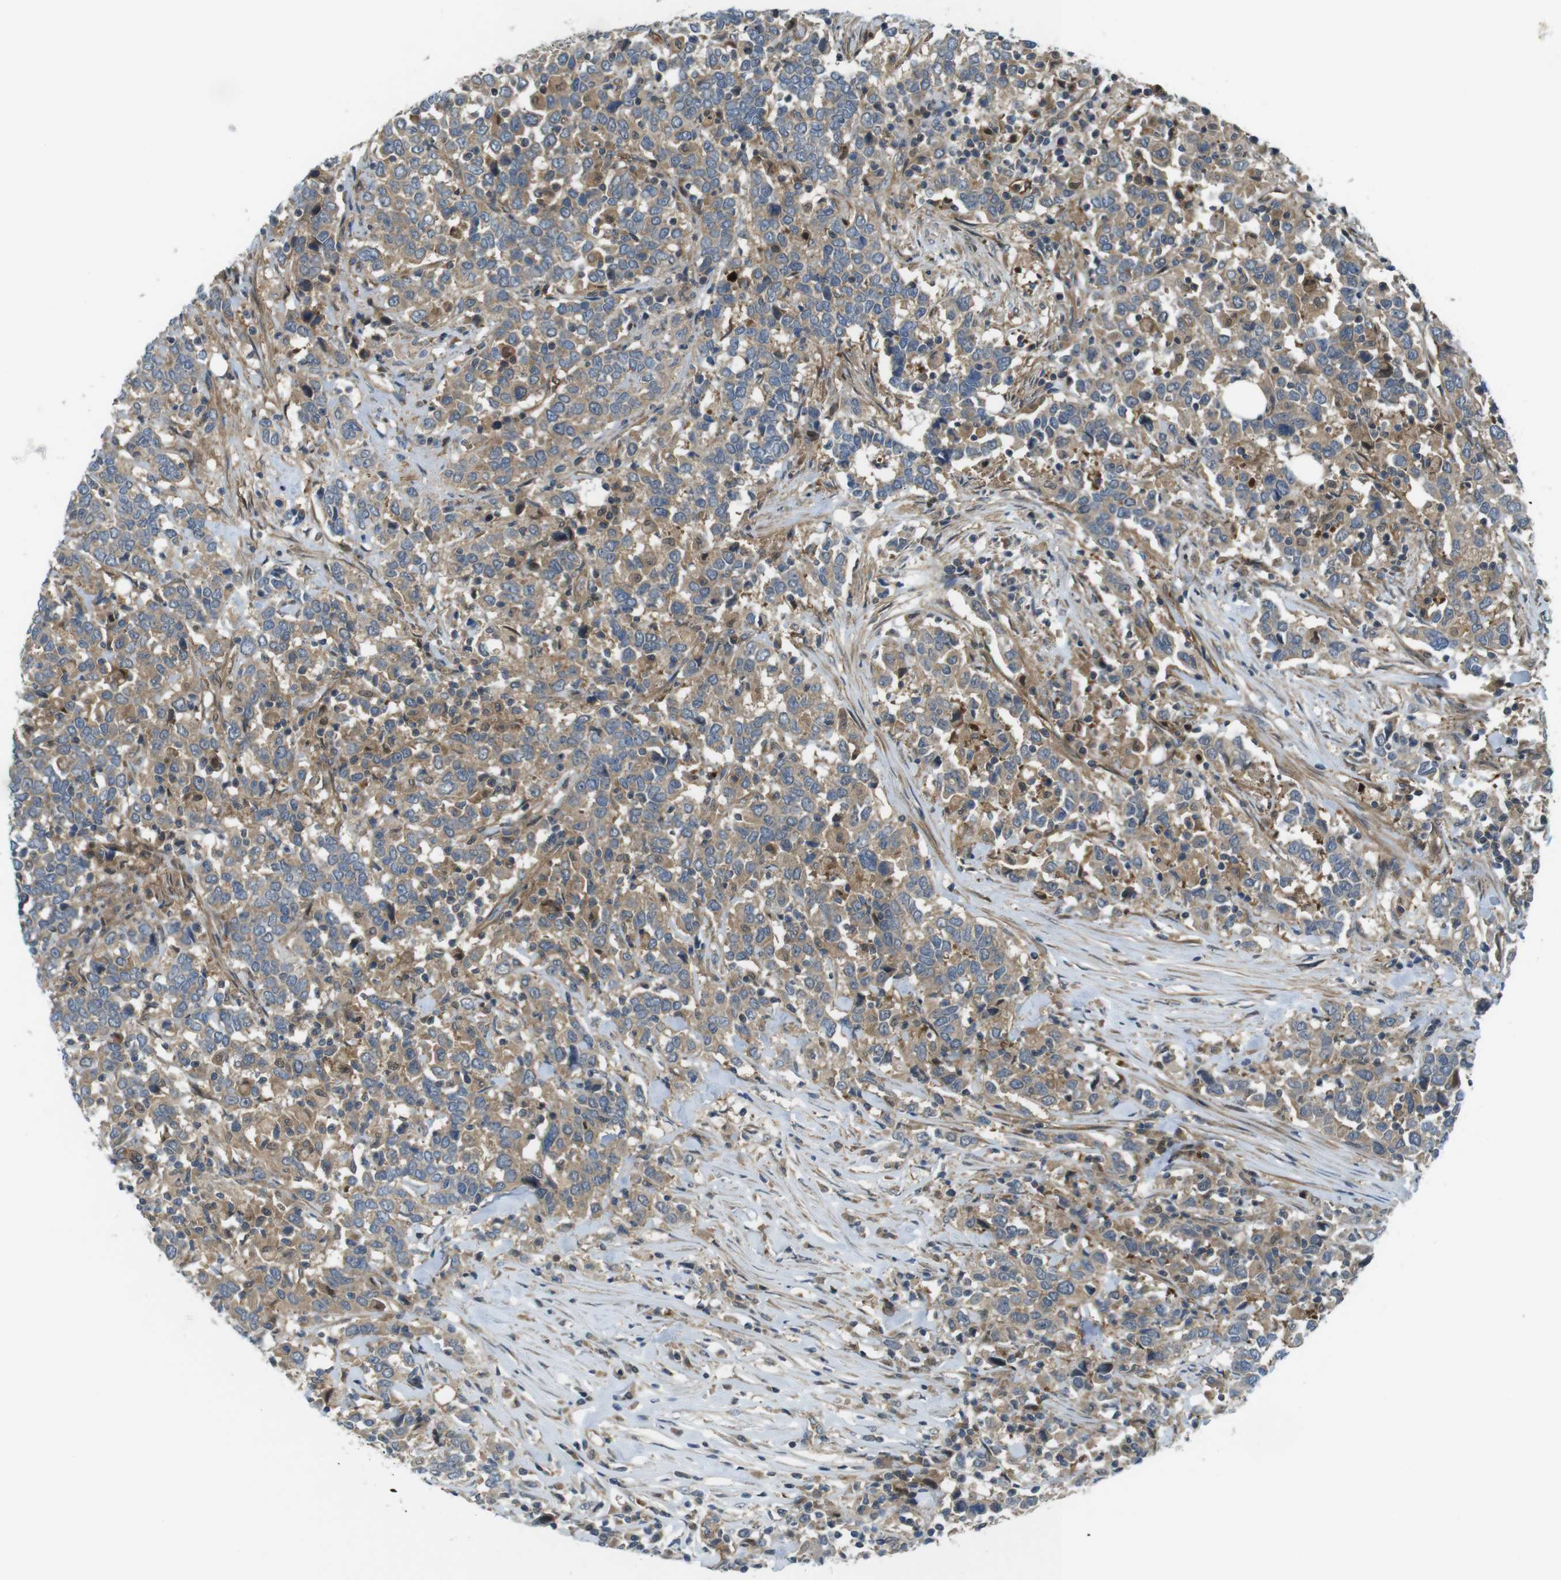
{"staining": {"intensity": "moderate", "quantity": ">75%", "location": "cytoplasmic/membranous"}, "tissue": "urothelial cancer", "cell_type": "Tumor cells", "image_type": "cancer", "snomed": [{"axis": "morphology", "description": "Urothelial carcinoma, High grade"}, {"axis": "topography", "description": "Urinary bladder"}], "caption": "There is medium levels of moderate cytoplasmic/membranous staining in tumor cells of urothelial cancer, as demonstrated by immunohistochemical staining (brown color).", "gene": "TSC1", "patient": {"sex": "male", "age": 61}}